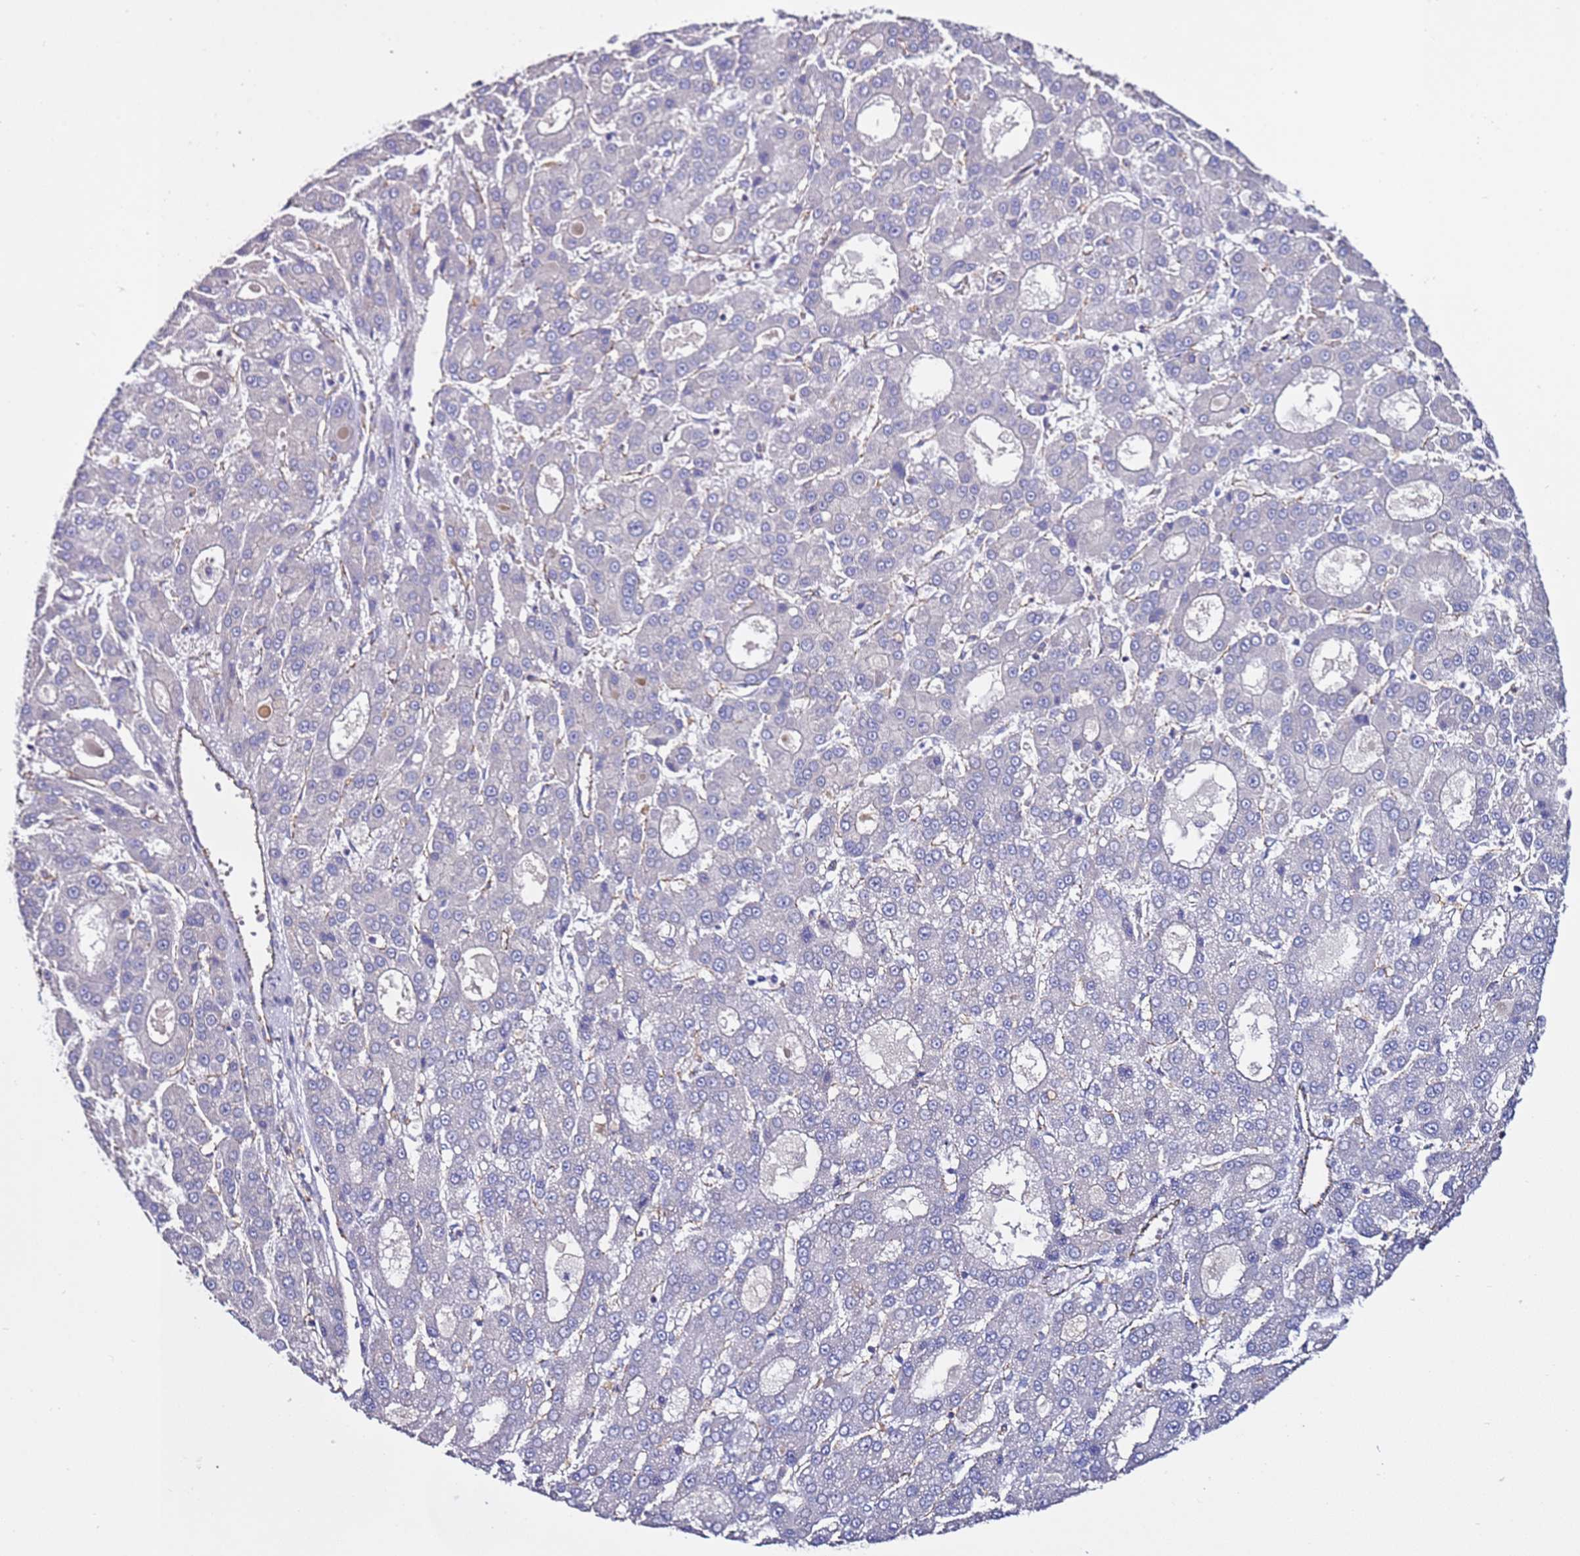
{"staining": {"intensity": "negative", "quantity": "none", "location": "none"}, "tissue": "liver cancer", "cell_type": "Tumor cells", "image_type": "cancer", "snomed": [{"axis": "morphology", "description": "Carcinoma, Hepatocellular, NOS"}, {"axis": "topography", "description": "Liver"}], "caption": "Immunohistochemical staining of liver cancer (hepatocellular carcinoma) demonstrates no significant positivity in tumor cells.", "gene": "TENM3", "patient": {"sex": "male", "age": 70}}